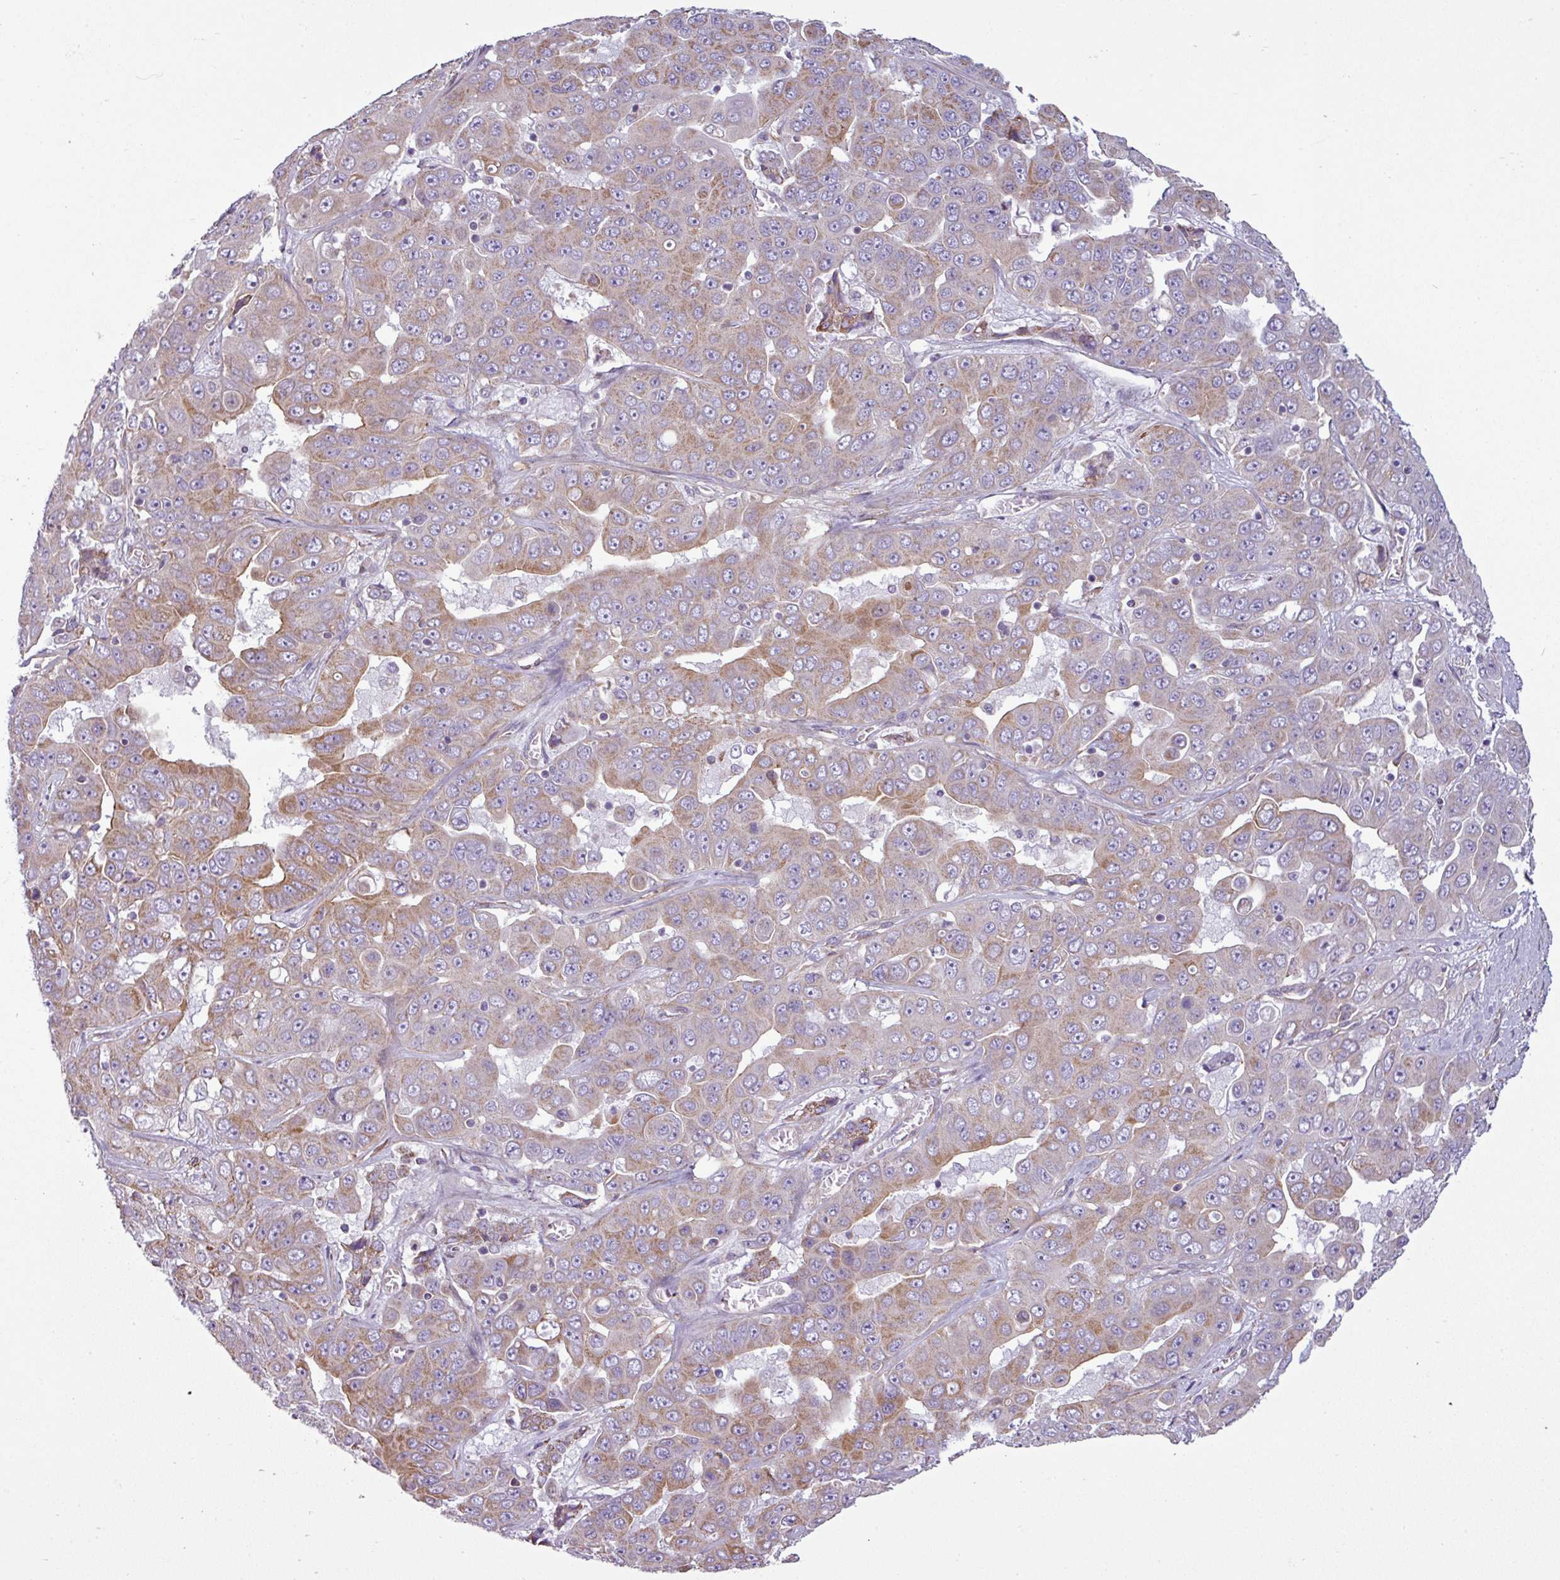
{"staining": {"intensity": "weak", "quantity": ">75%", "location": "cytoplasmic/membranous"}, "tissue": "liver cancer", "cell_type": "Tumor cells", "image_type": "cancer", "snomed": [{"axis": "morphology", "description": "Cholangiocarcinoma"}, {"axis": "topography", "description": "Liver"}], "caption": "Immunohistochemistry (IHC) photomicrograph of neoplastic tissue: human liver cholangiocarcinoma stained using IHC shows low levels of weak protein expression localized specifically in the cytoplasmic/membranous of tumor cells, appearing as a cytoplasmic/membranous brown color.", "gene": "BTN2A2", "patient": {"sex": "female", "age": 52}}